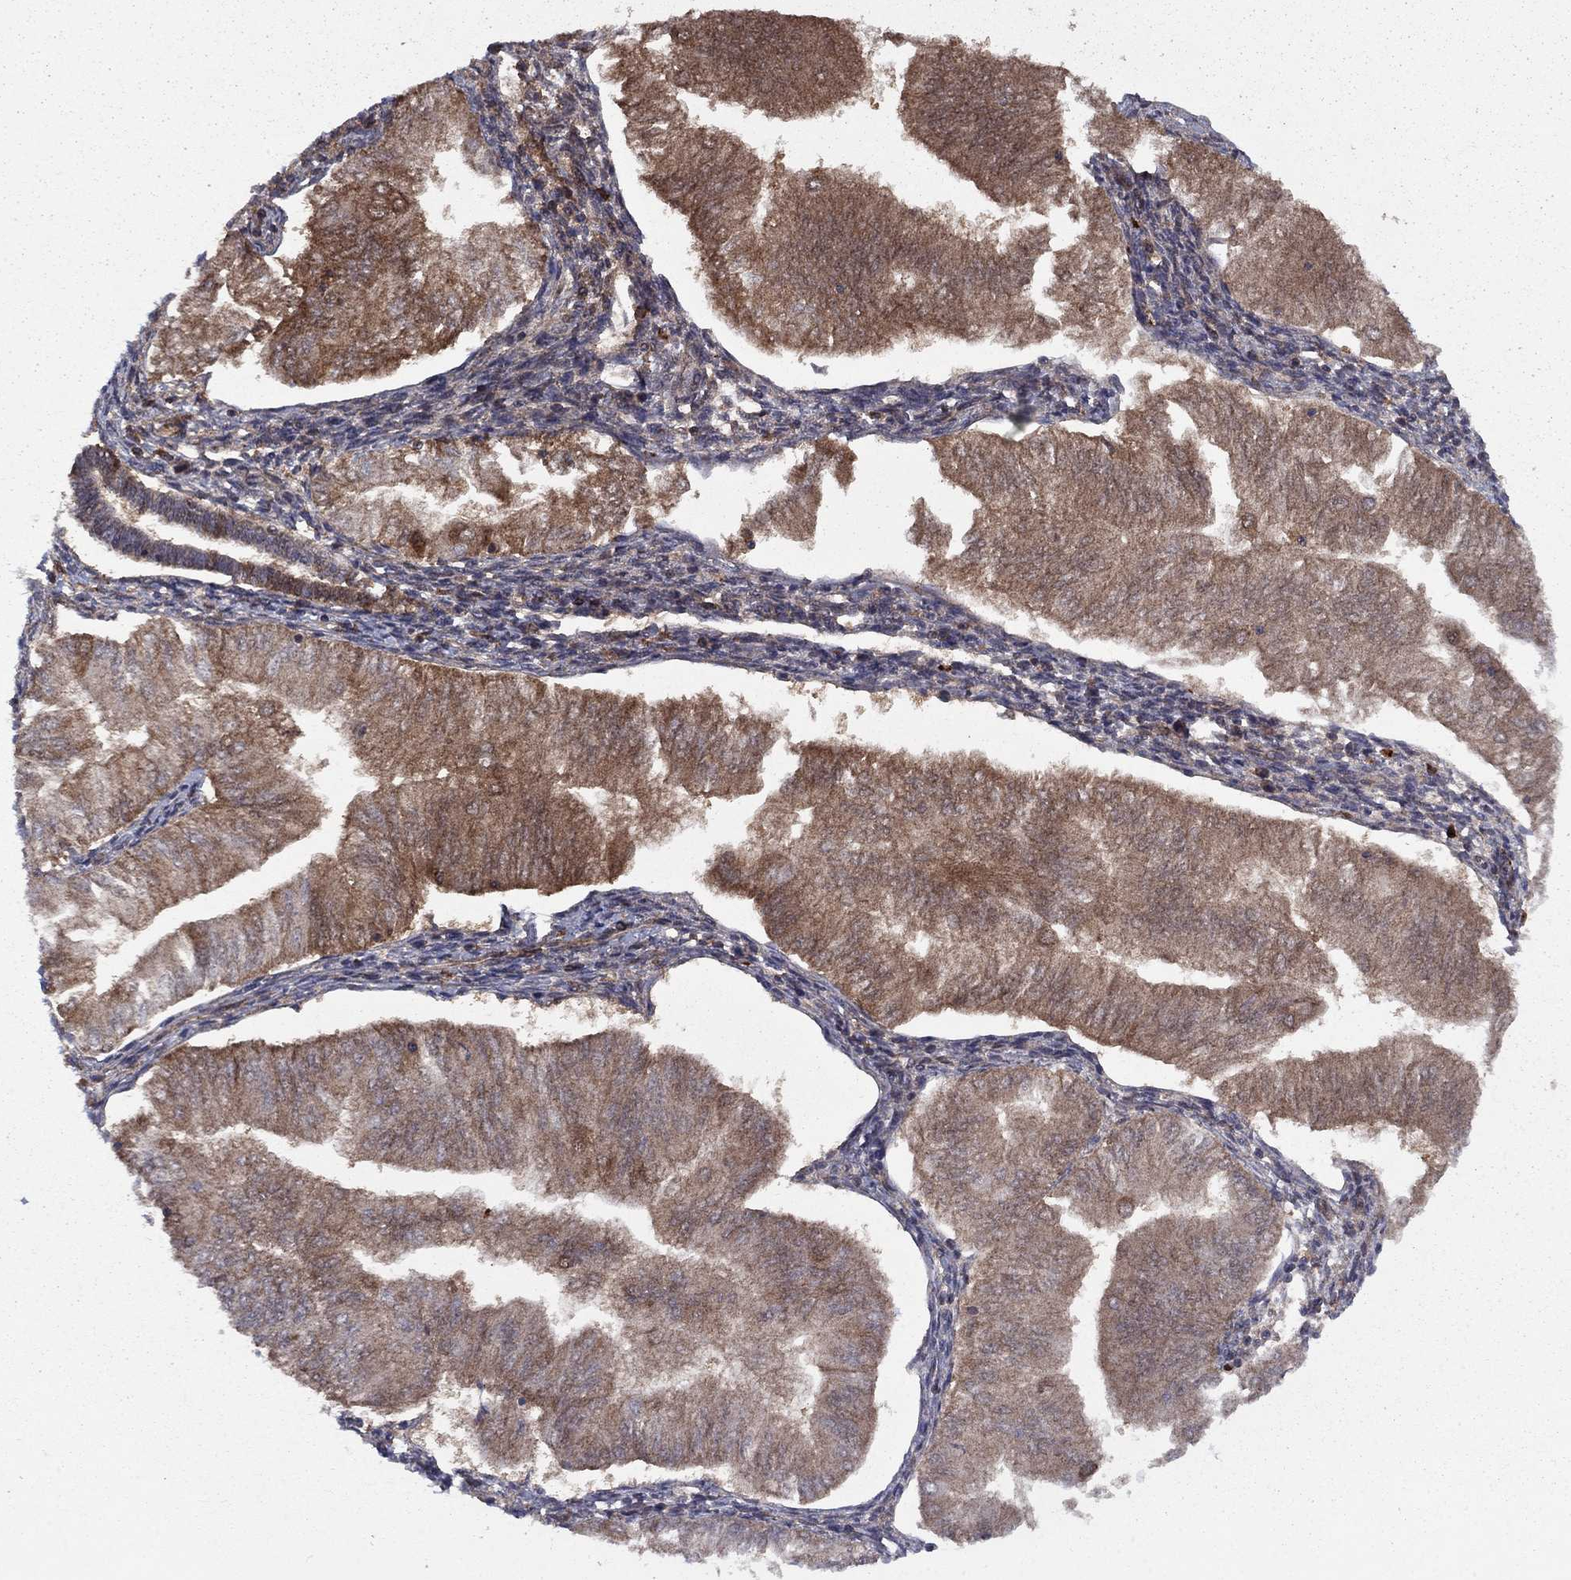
{"staining": {"intensity": "moderate", "quantity": ">75%", "location": "cytoplasmic/membranous"}, "tissue": "endometrial cancer", "cell_type": "Tumor cells", "image_type": "cancer", "snomed": [{"axis": "morphology", "description": "Adenocarcinoma, NOS"}, {"axis": "topography", "description": "Endometrium"}], "caption": "Immunohistochemistry micrograph of human endometrial cancer (adenocarcinoma) stained for a protein (brown), which displays medium levels of moderate cytoplasmic/membranous positivity in approximately >75% of tumor cells.", "gene": "COL18A1", "patient": {"sex": "female", "age": 53}}